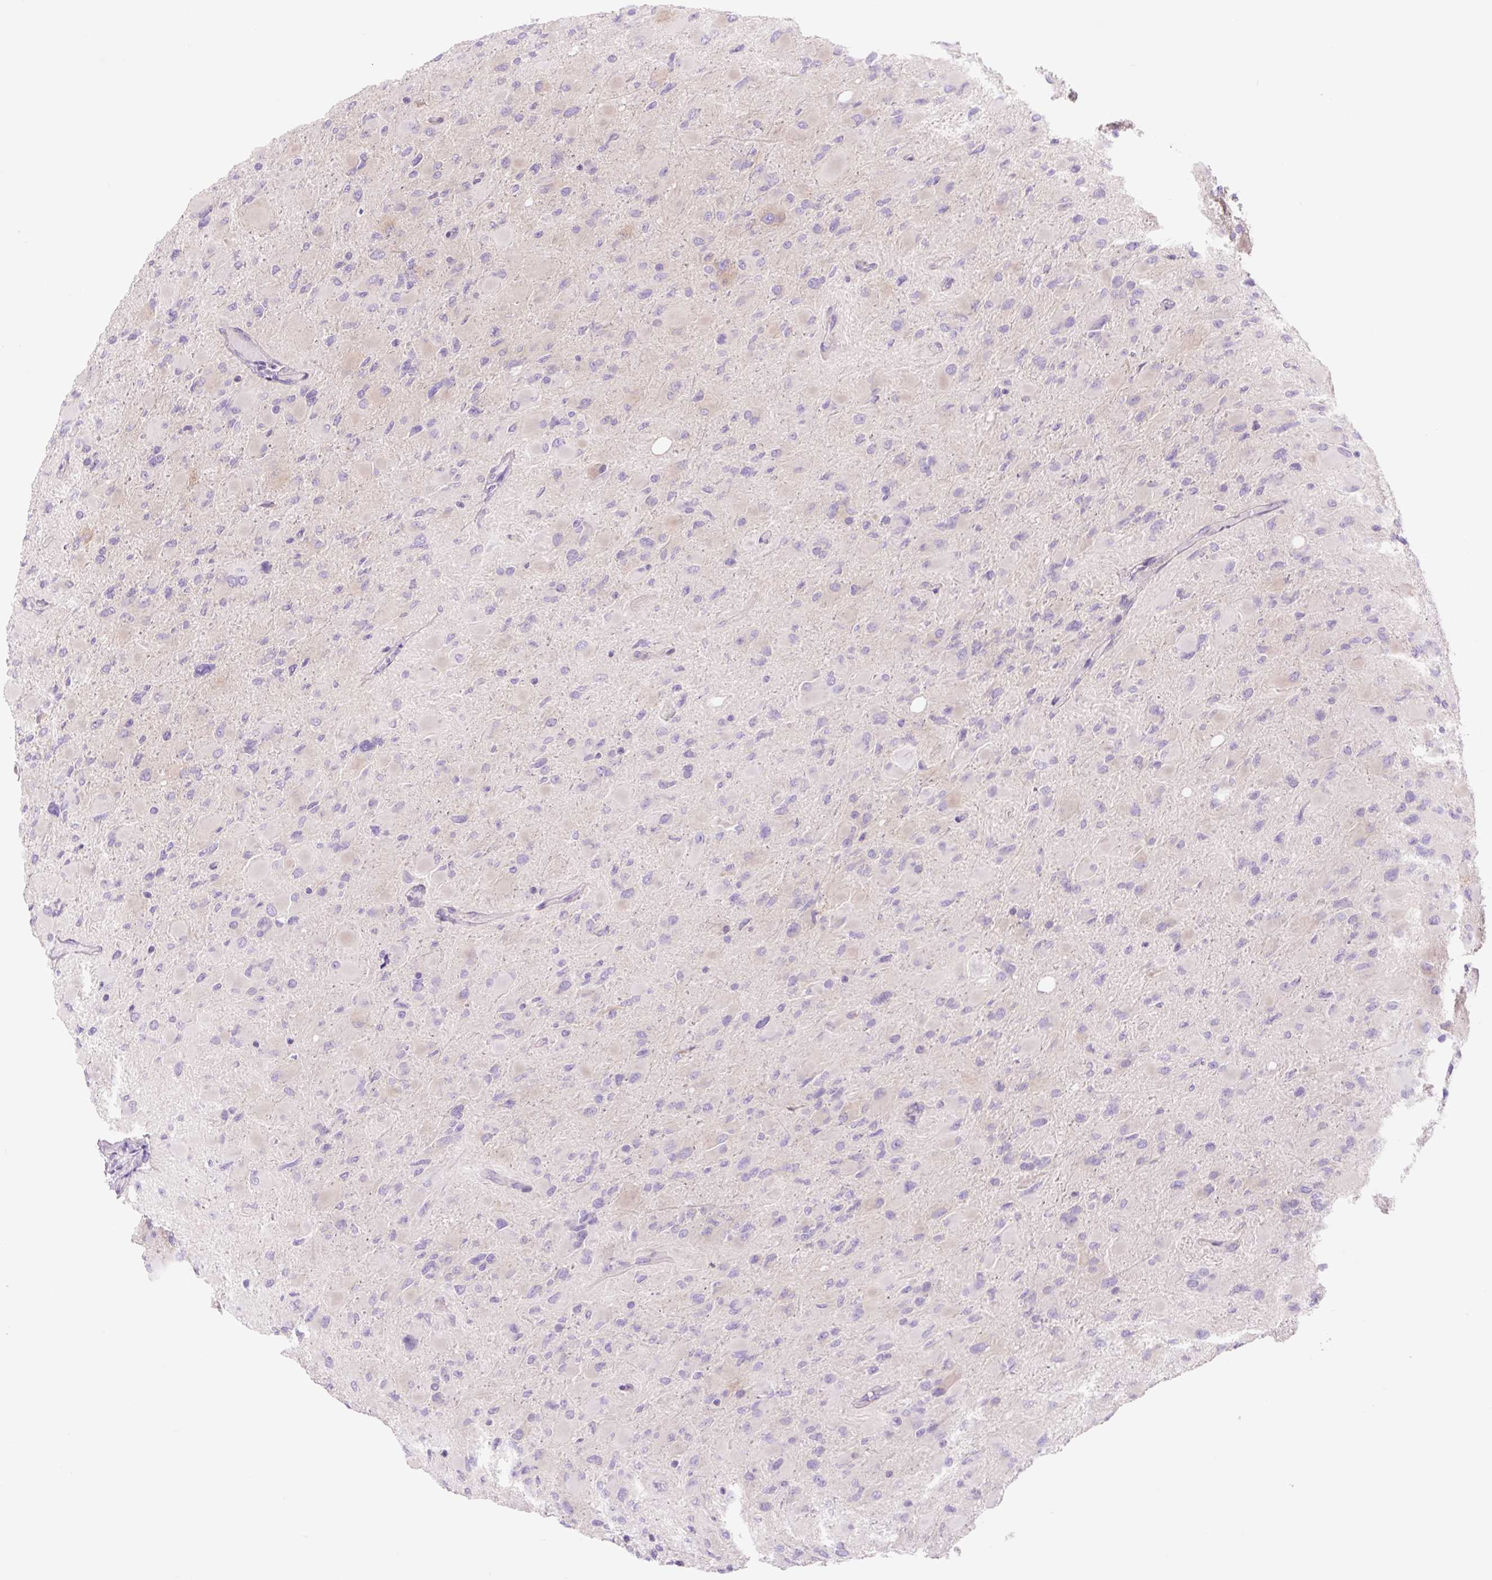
{"staining": {"intensity": "negative", "quantity": "none", "location": "none"}, "tissue": "glioma", "cell_type": "Tumor cells", "image_type": "cancer", "snomed": [{"axis": "morphology", "description": "Glioma, malignant, High grade"}, {"axis": "topography", "description": "Cerebral cortex"}], "caption": "IHC image of human malignant glioma (high-grade) stained for a protein (brown), which demonstrates no expression in tumor cells.", "gene": "CELF6", "patient": {"sex": "female", "age": 36}}